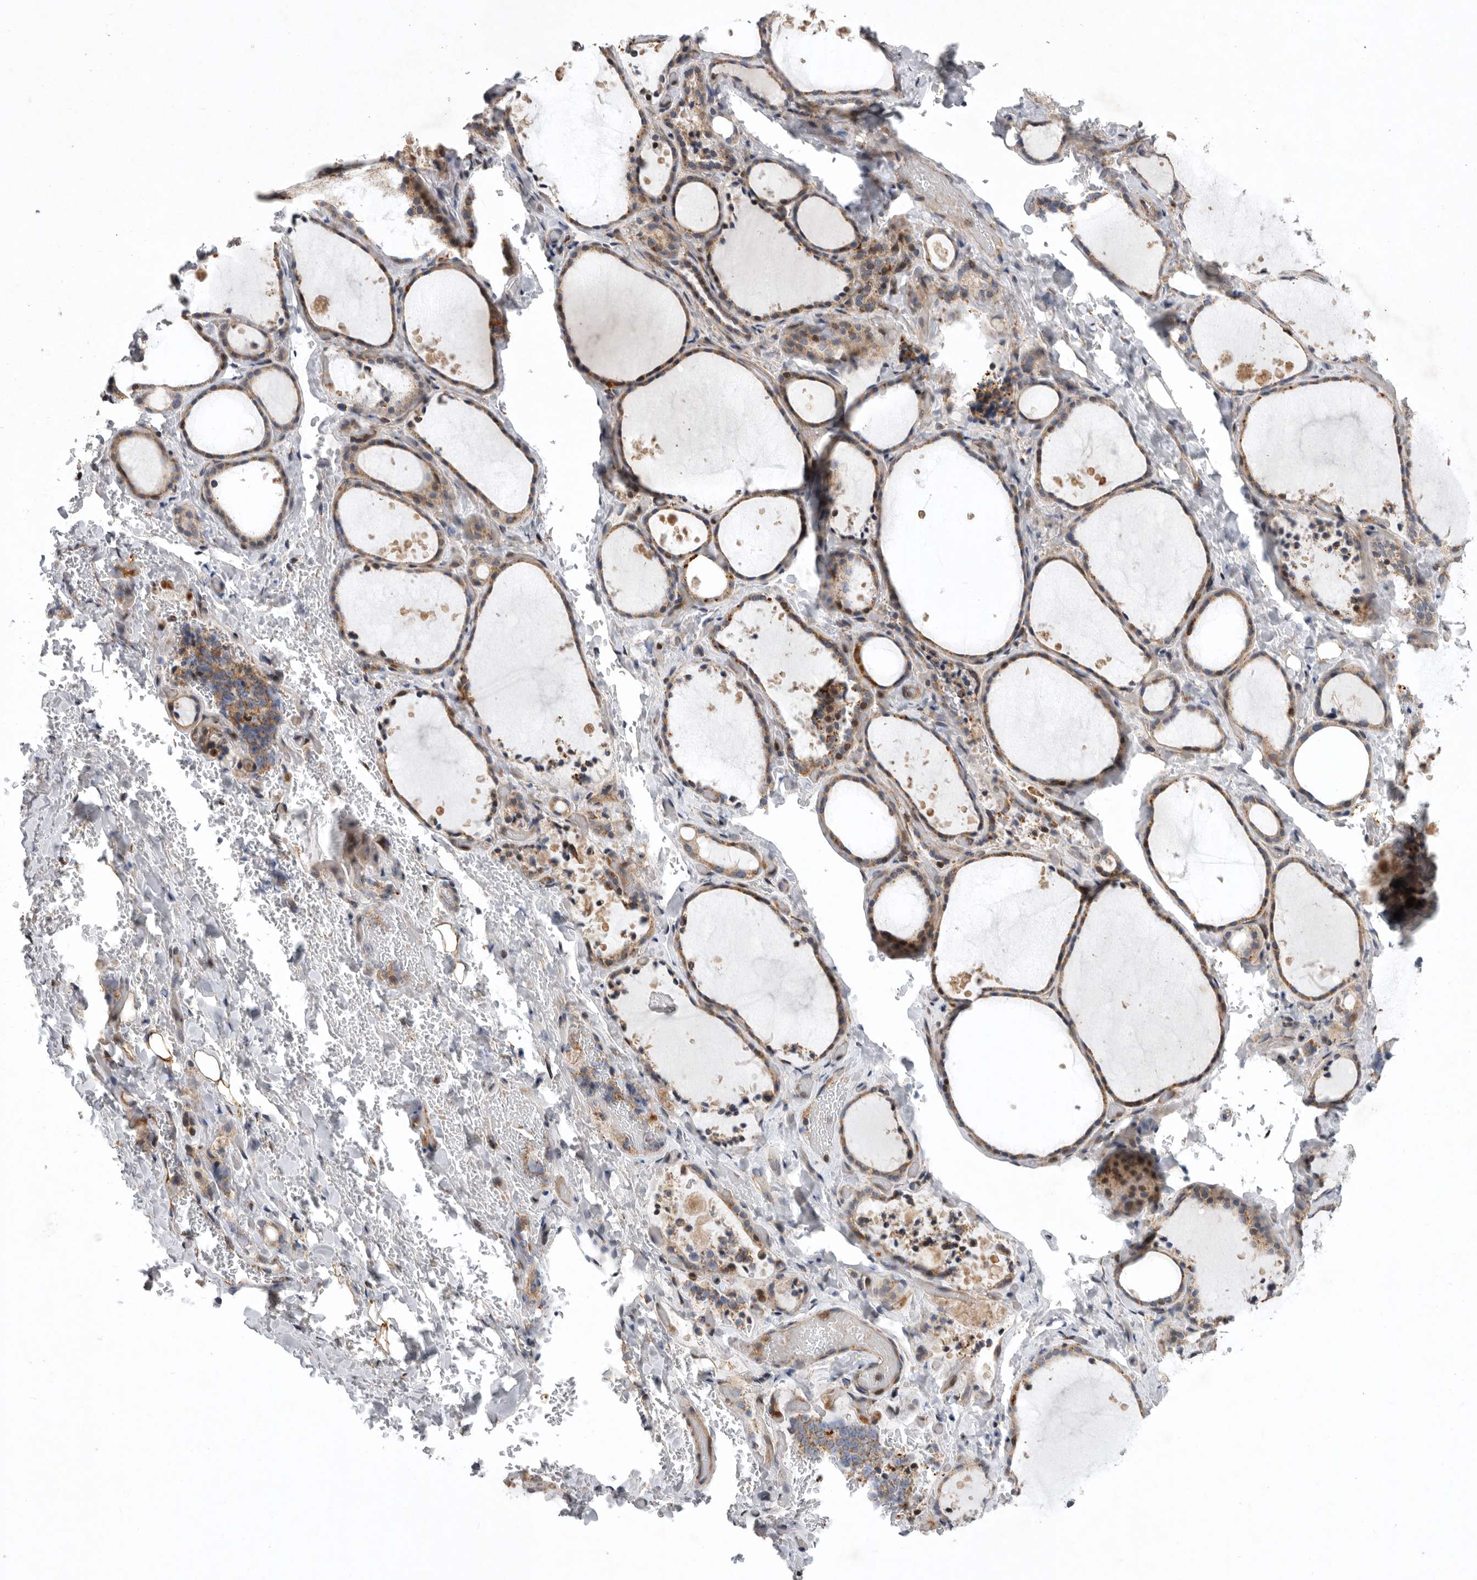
{"staining": {"intensity": "moderate", "quantity": ">75%", "location": "cytoplasmic/membranous"}, "tissue": "thyroid gland", "cell_type": "Glandular cells", "image_type": "normal", "snomed": [{"axis": "morphology", "description": "Normal tissue, NOS"}, {"axis": "topography", "description": "Thyroid gland"}], "caption": "This image reveals IHC staining of benign thyroid gland, with medium moderate cytoplasmic/membranous positivity in about >75% of glandular cells.", "gene": "MPZL1", "patient": {"sex": "female", "age": 44}}